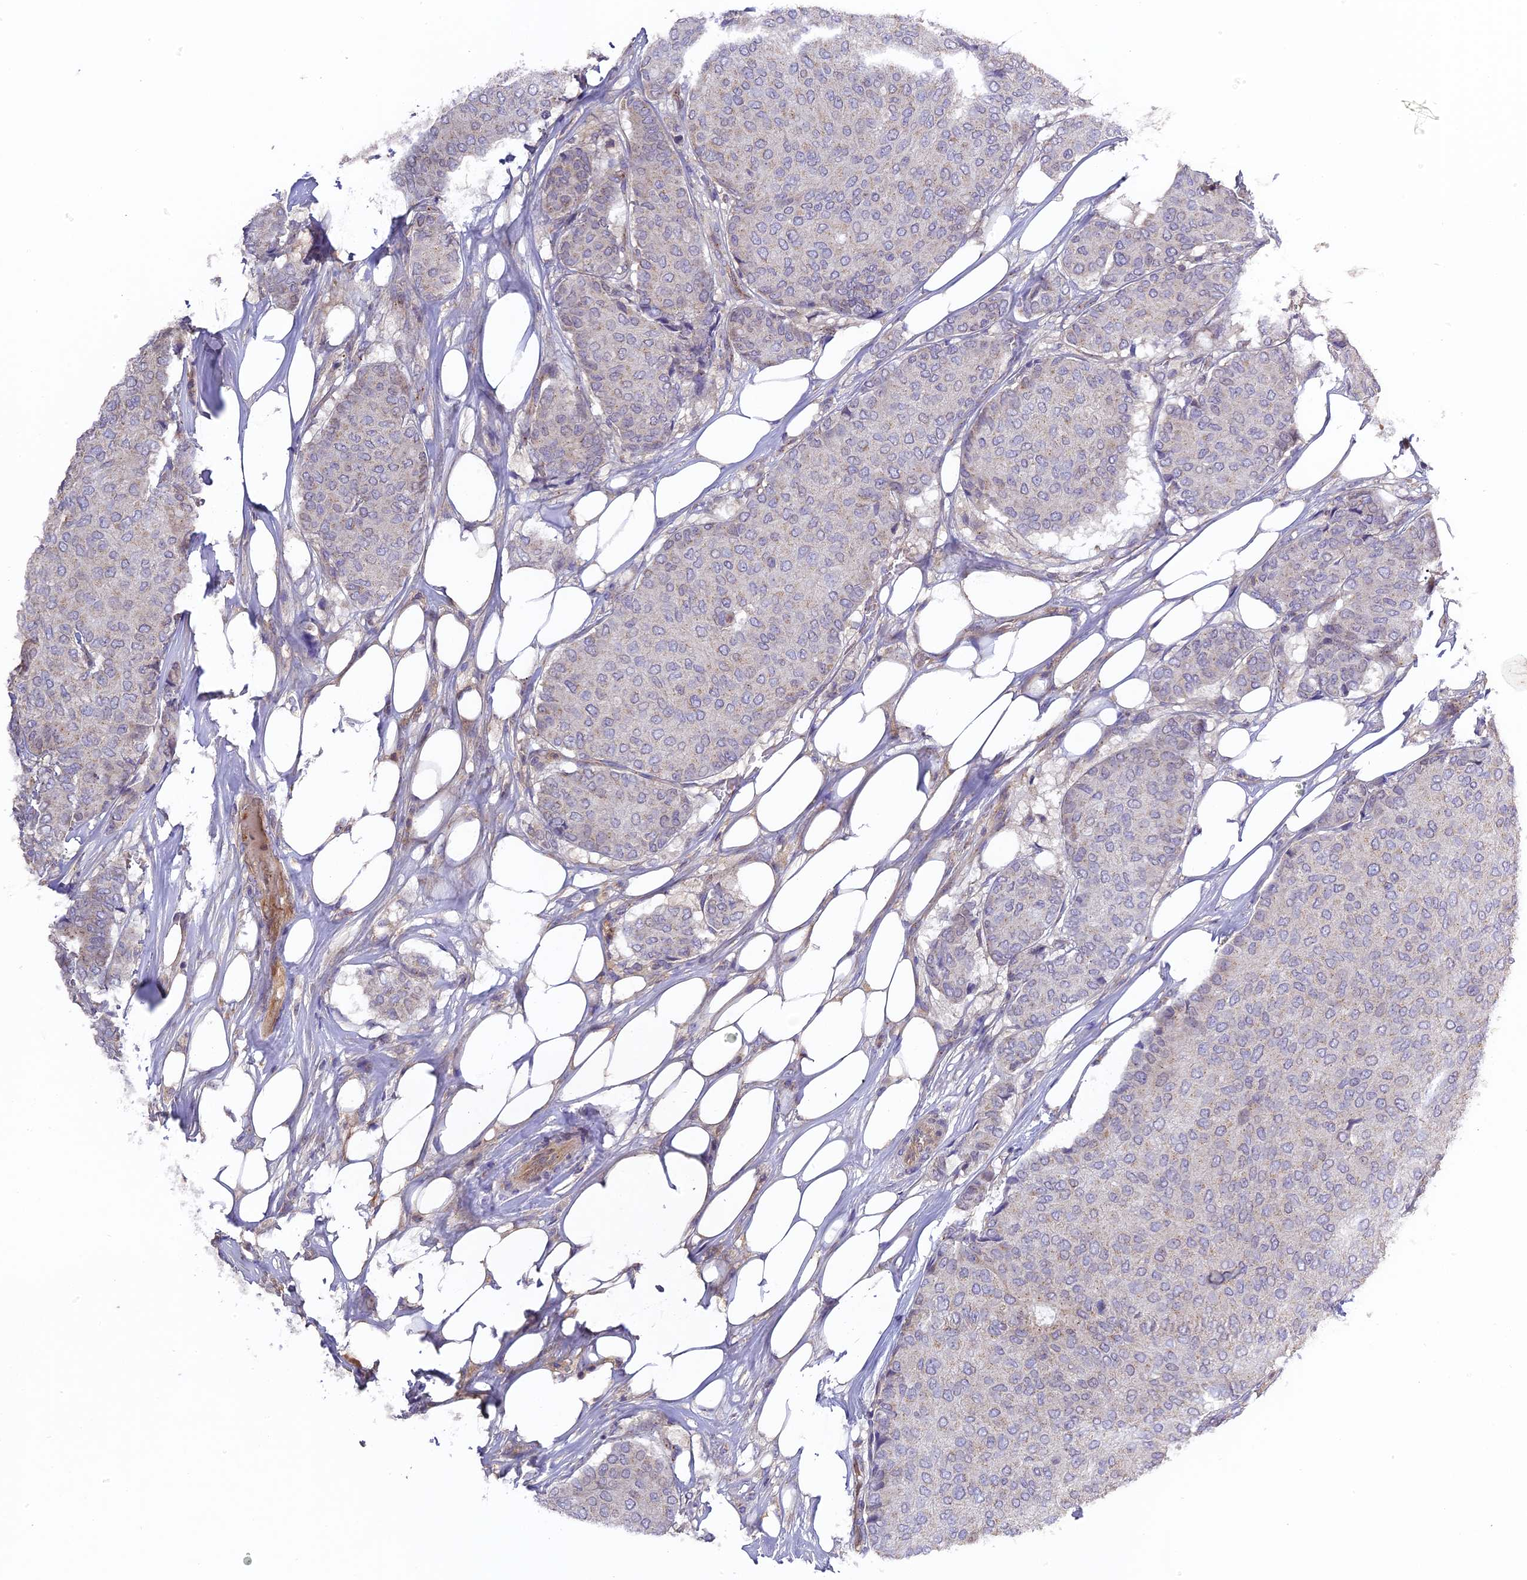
{"staining": {"intensity": "negative", "quantity": "none", "location": "none"}, "tissue": "breast cancer", "cell_type": "Tumor cells", "image_type": "cancer", "snomed": [{"axis": "morphology", "description": "Duct carcinoma"}, {"axis": "topography", "description": "Breast"}], "caption": "This is a histopathology image of immunohistochemistry staining of breast intraductal carcinoma, which shows no expression in tumor cells.", "gene": "RPIA", "patient": {"sex": "female", "age": 75}}